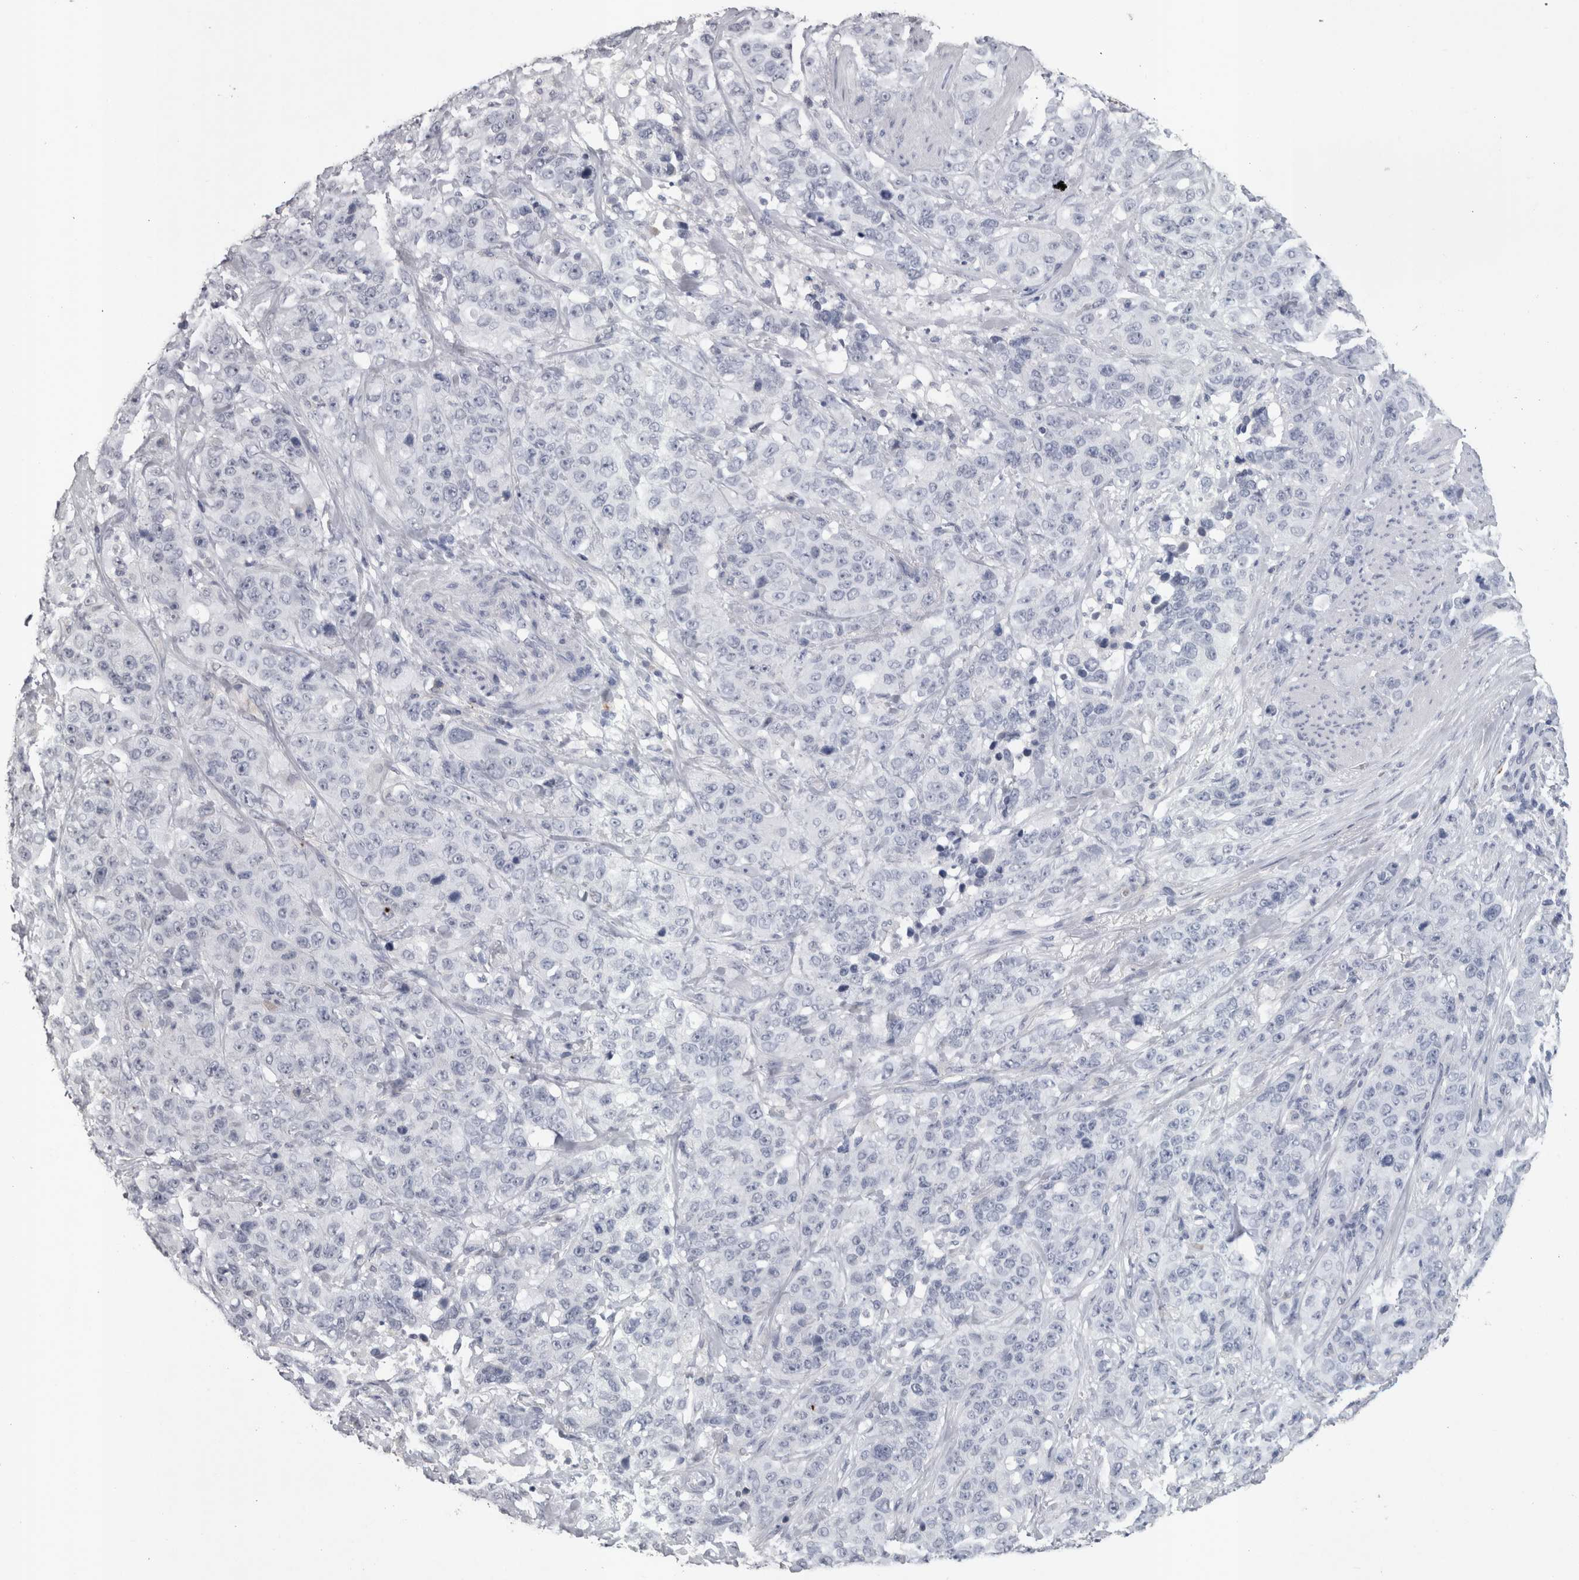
{"staining": {"intensity": "negative", "quantity": "none", "location": "none"}, "tissue": "stomach cancer", "cell_type": "Tumor cells", "image_type": "cancer", "snomed": [{"axis": "morphology", "description": "Adenocarcinoma, NOS"}, {"axis": "topography", "description": "Stomach"}], "caption": "Immunohistochemical staining of human stomach cancer exhibits no significant positivity in tumor cells.", "gene": "PAX5", "patient": {"sex": "male", "age": 48}}